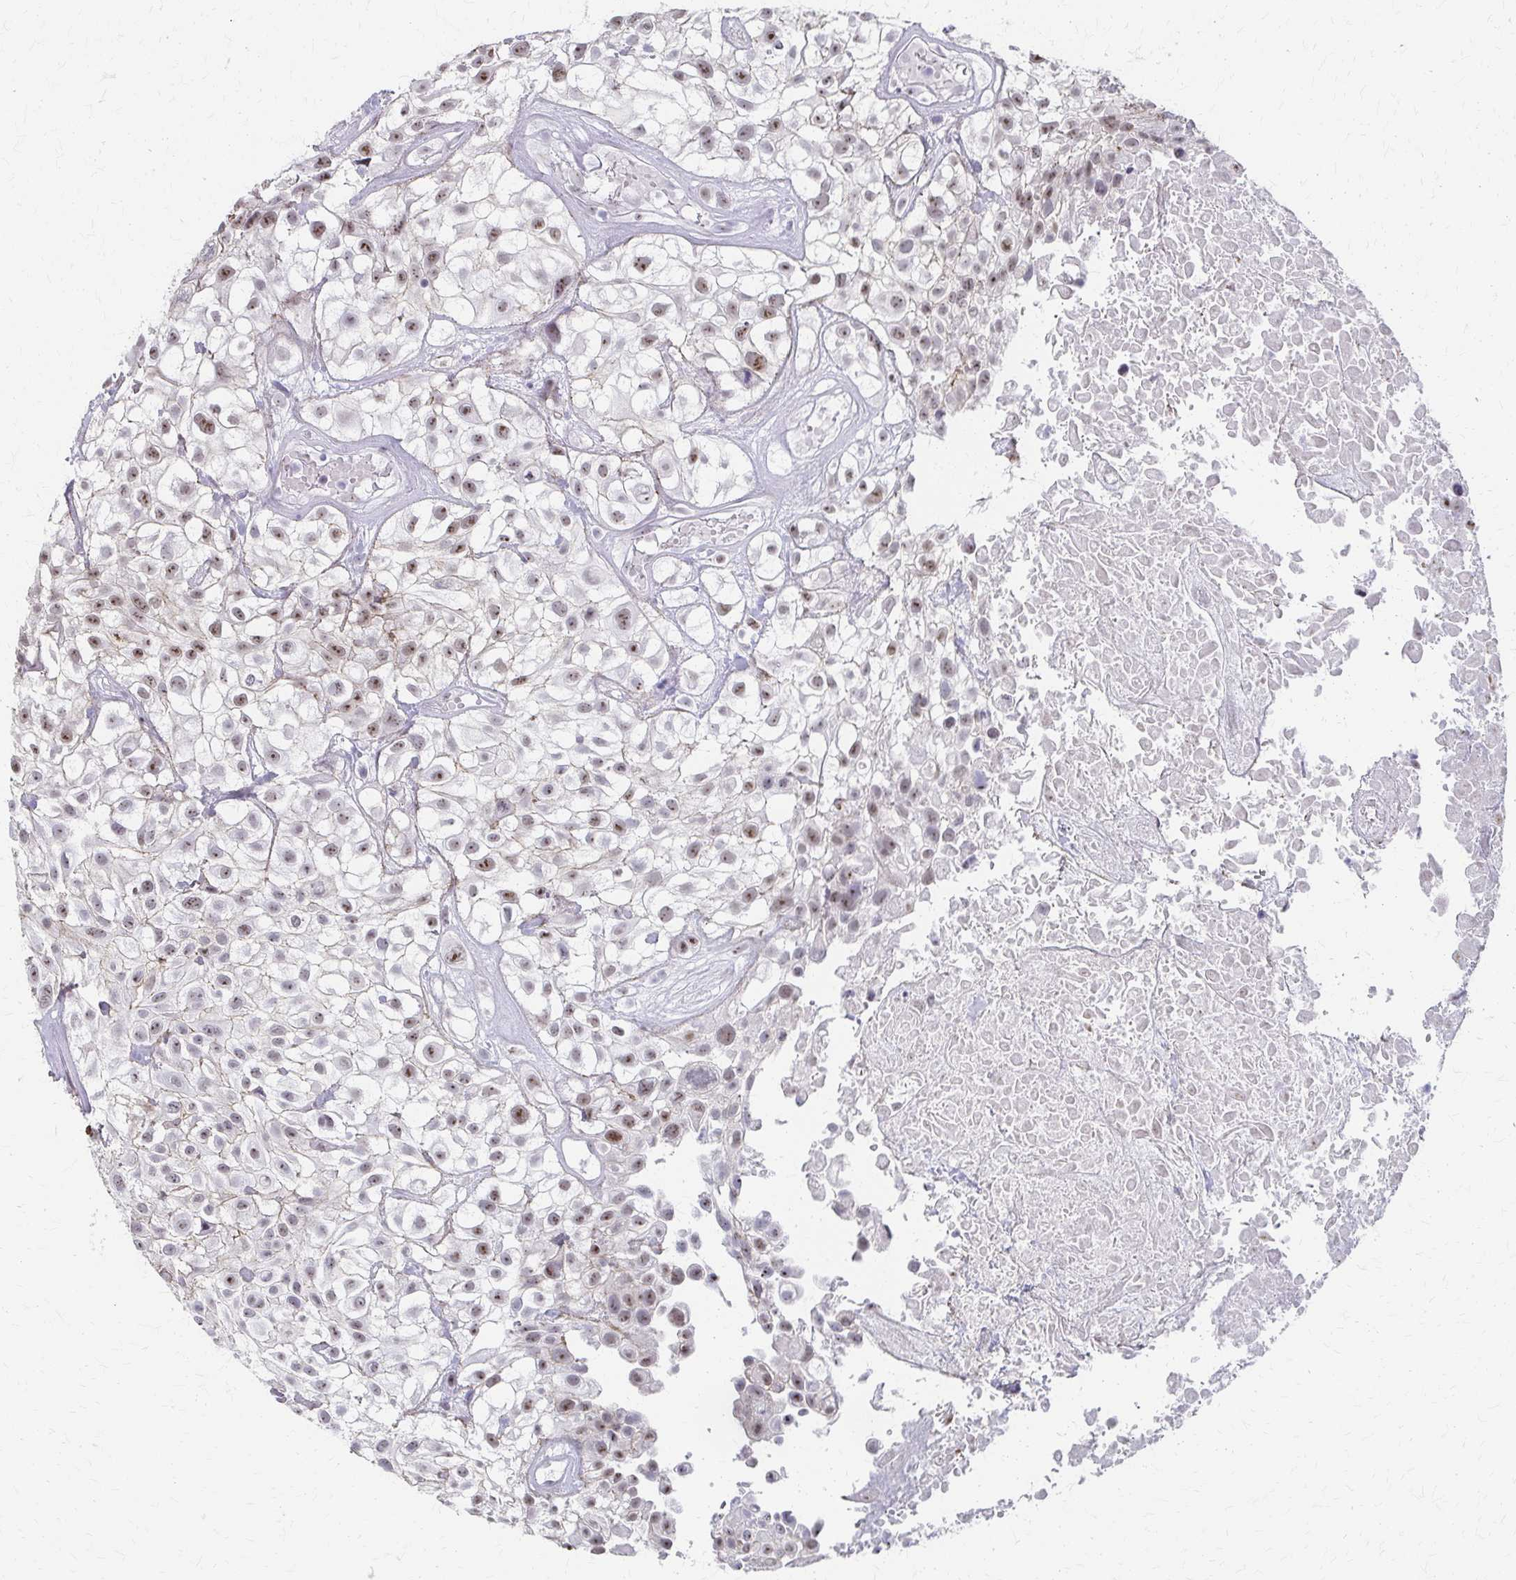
{"staining": {"intensity": "moderate", "quantity": "25%-75%", "location": "nuclear"}, "tissue": "urothelial cancer", "cell_type": "Tumor cells", "image_type": "cancer", "snomed": [{"axis": "morphology", "description": "Urothelial carcinoma, High grade"}, {"axis": "topography", "description": "Urinary bladder"}], "caption": "High-magnification brightfield microscopy of urothelial cancer stained with DAB (3,3'-diaminobenzidine) (brown) and counterstained with hematoxylin (blue). tumor cells exhibit moderate nuclear positivity is identified in approximately25%-75% of cells.", "gene": "PES1", "patient": {"sex": "male", "age": 56}}